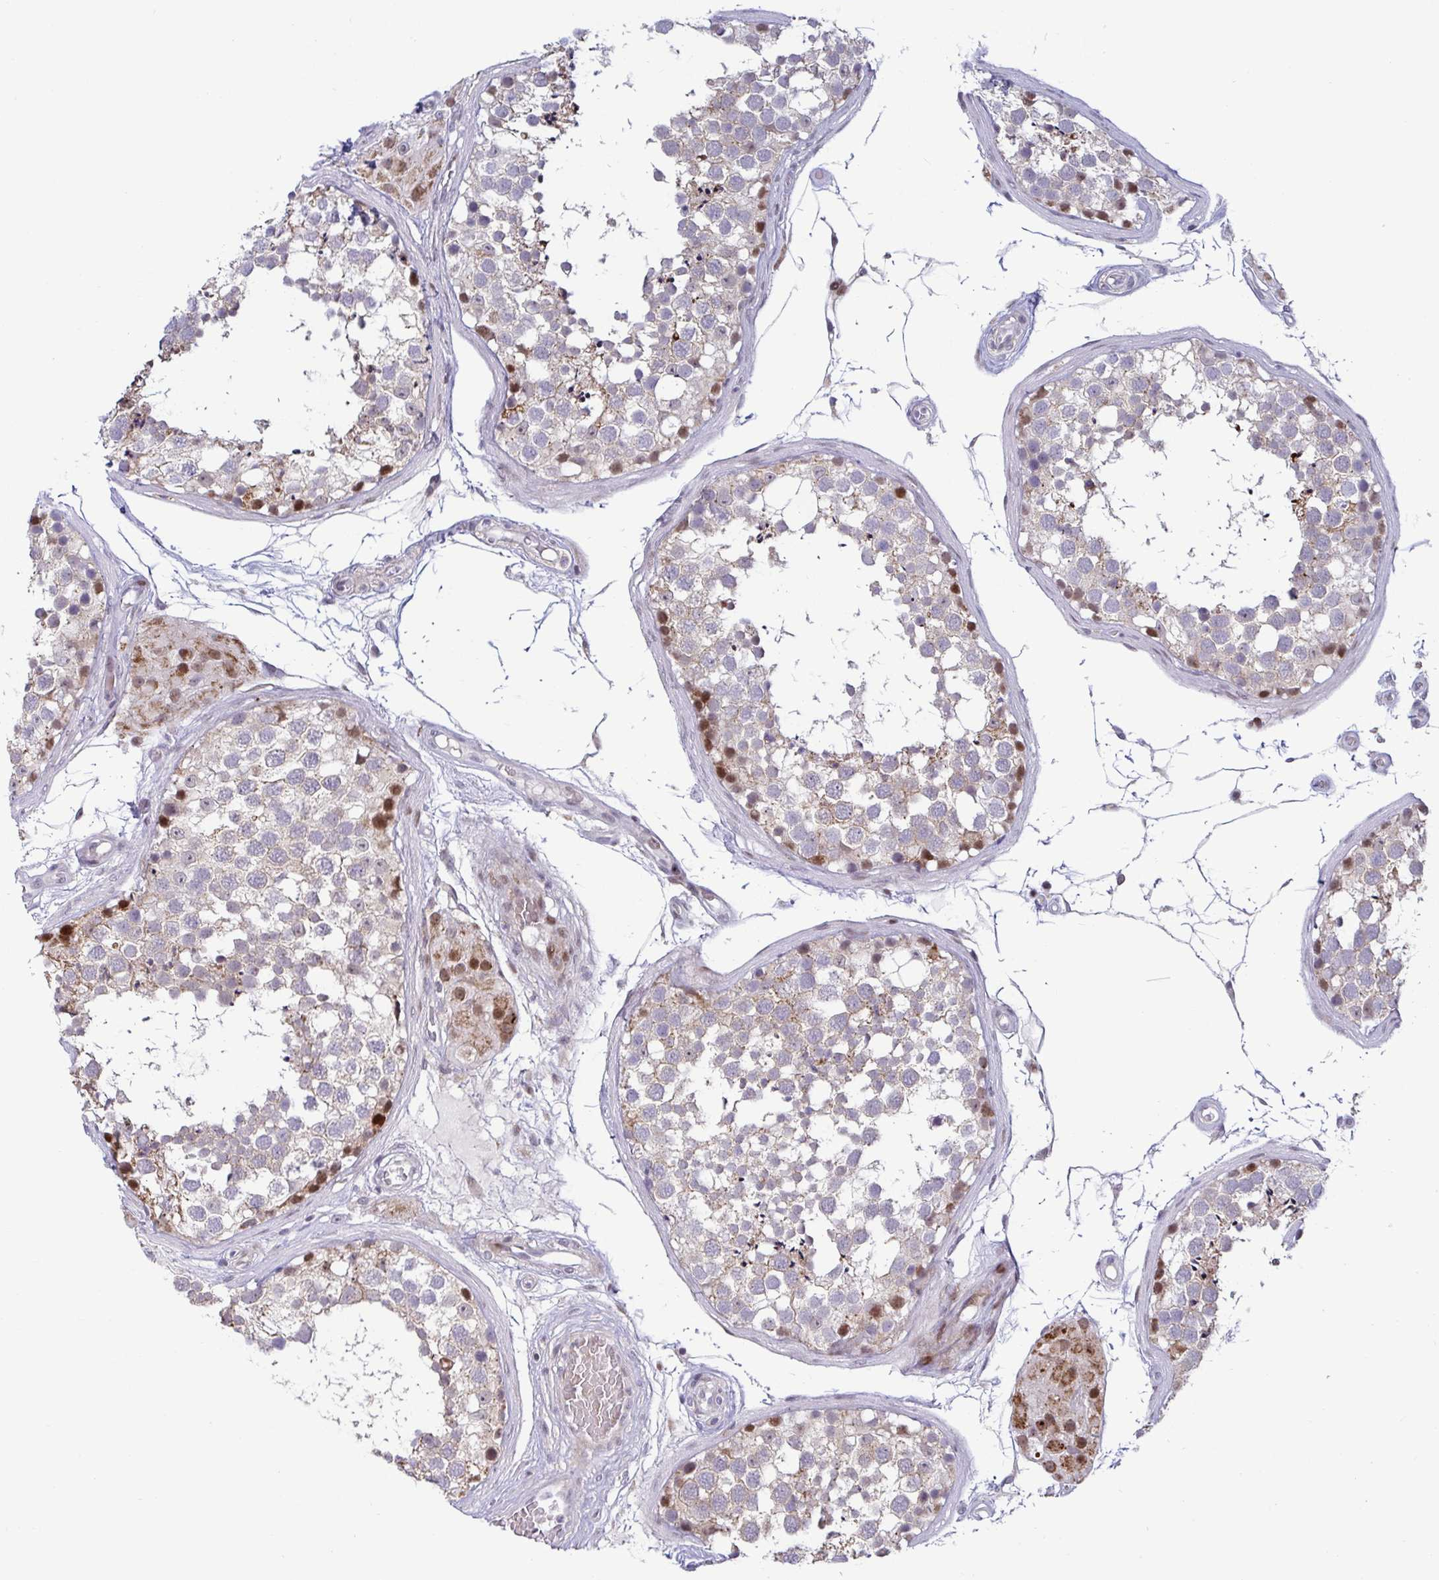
{"staining": {"intensity": "strong", "quantity": "<25%", "location": "nuclear"}, "tissue": "testis", "cell_type": "Cells in seminiferous ducts", "image_type": "normal", "snomed": [{"axis": "morphology", "description": "Normal tissue, NOS"}, {"axis": "morphology", "description": "Seminoma, NOS"}, {"axis": "topography", "description": "Testis"}], "caption": "This photomicrograph exhibits immunohistochemistry (IHC) staining of unremarkable human testis, with medium strong nuclear positivity in approximately <25% of cells in seminiferous ducts.", "gene": "DZIP1", "patient": {"sex": "male", "age": 65}}